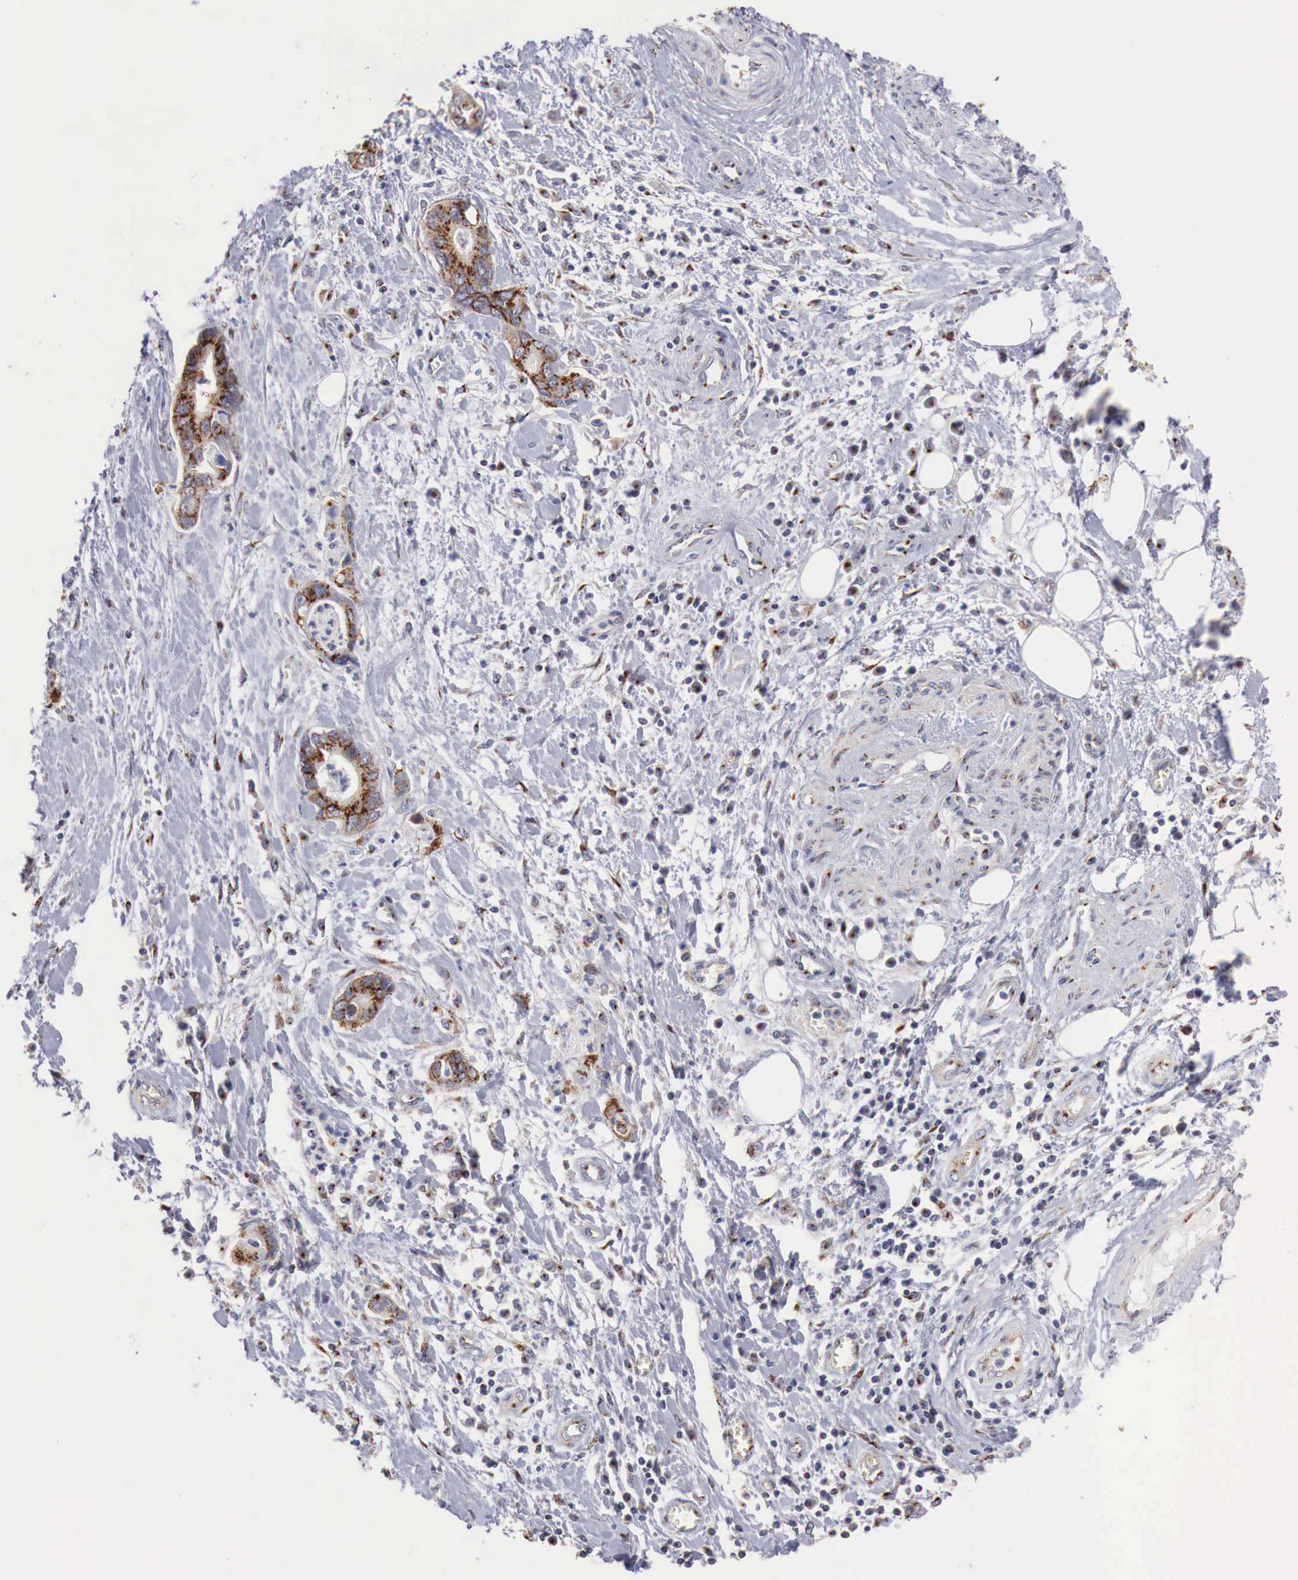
{"staining": {"intensity": "moderate", "quantity": ">75%", "location": "cytoplasmic/membranous"}, "tissue": "pancreatic cancer", "cell_type": "Tumor cells", "image_type": "cancer", "snomed": [{"axis": "morphology", "description": "Adenocarcinoma, NOS"}, {"axis": "topography", "description": "Pancreas"}], "caption": "Immunohistochemical staining of pancreatic adenocarcinoma reveals medium levels of moderate cytoplasmic/membranous protein positivity in approximately >75% of tumor cells.", "gene": "SYAP1", "patient": {"sex": "female", "age": 70}}